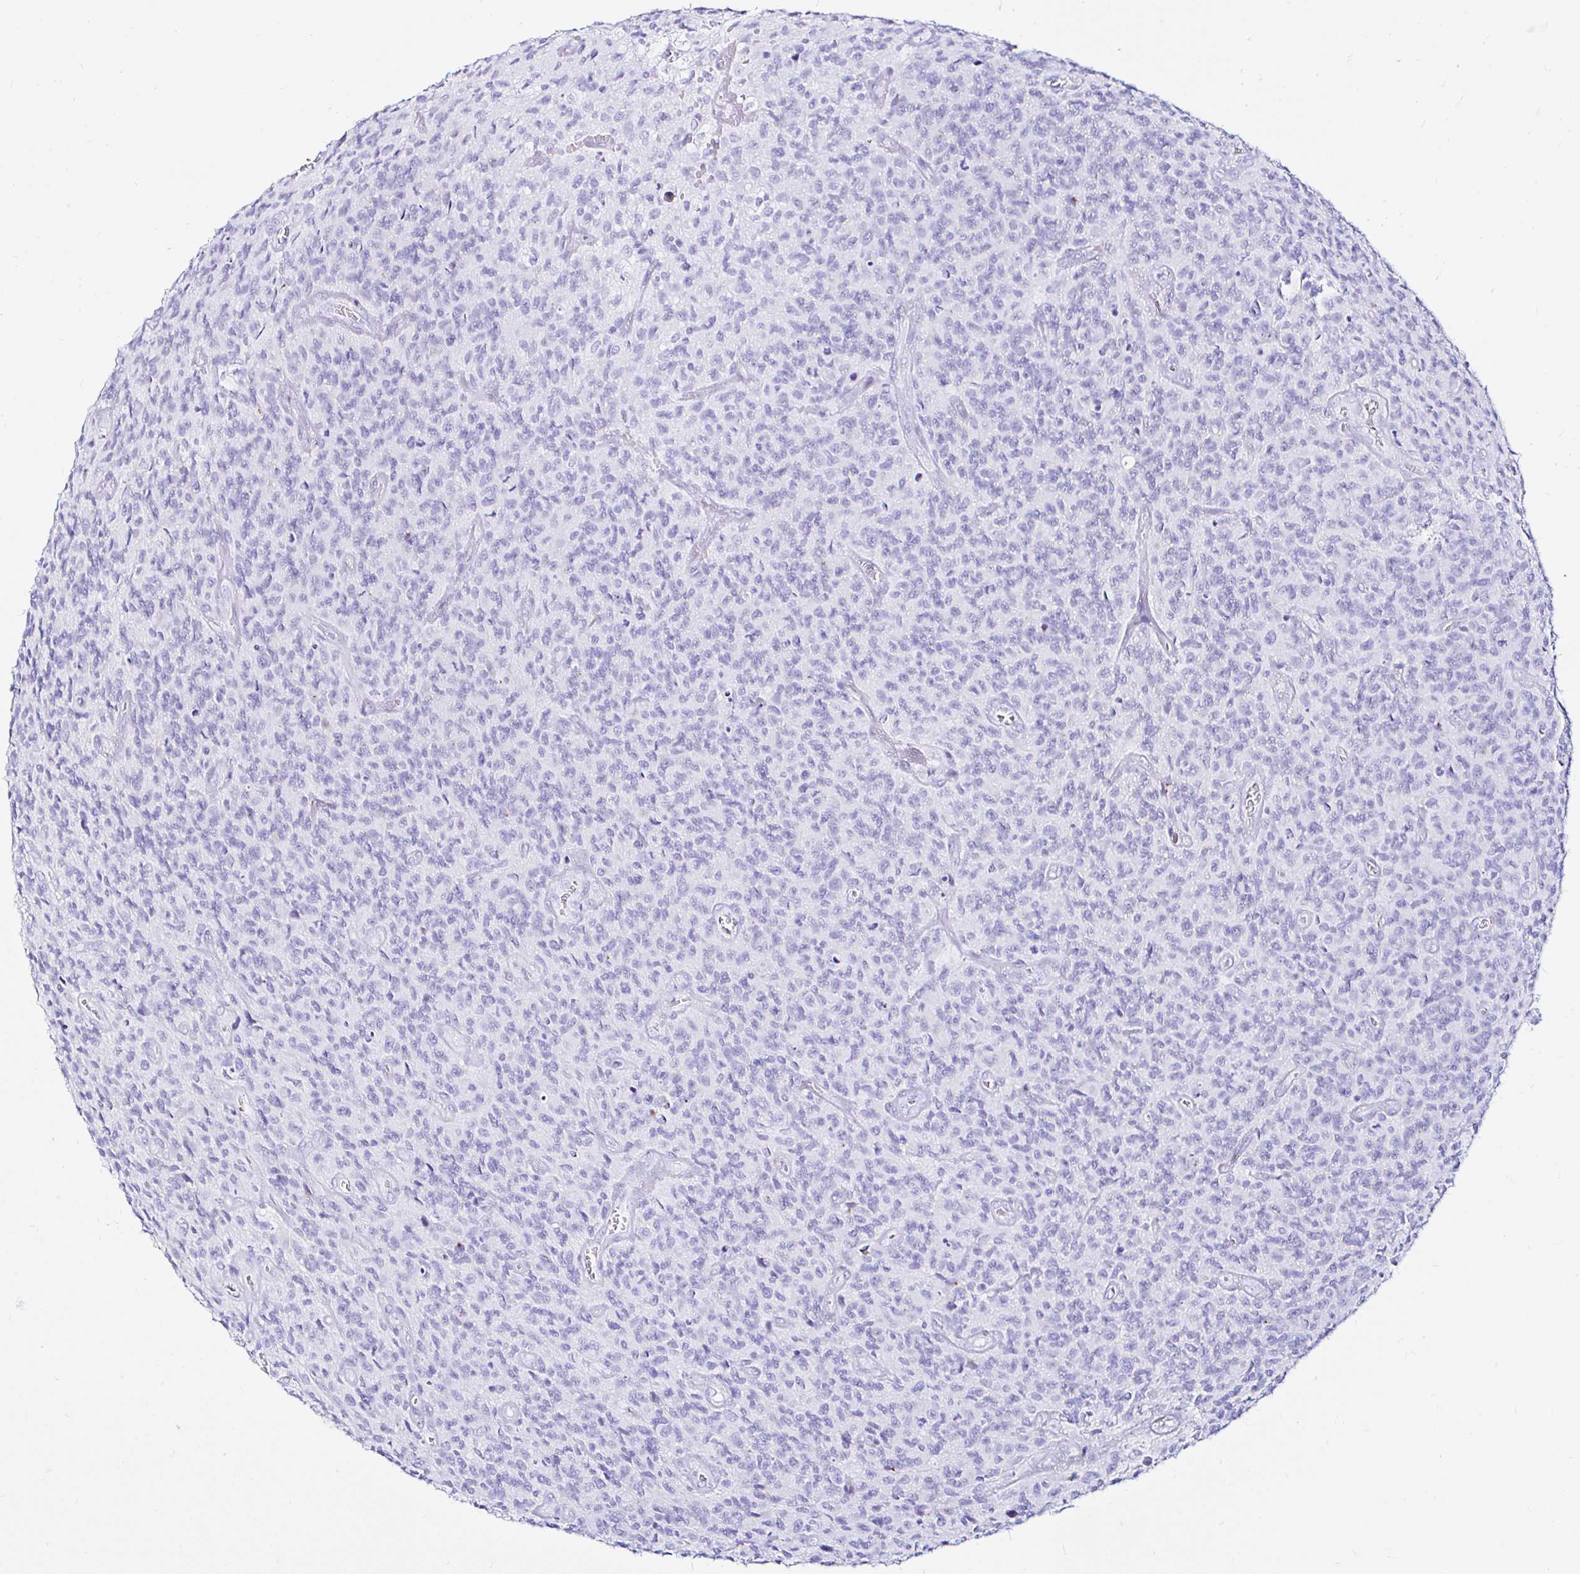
{"staining": {"intensity": "negative", "quantity": "none", "location": "none"}, "tissue": "glioma", "cell_type": "Tumor cells", "image_type": "cancer", "snomed": [{"axis": "morphology", "description": "Glioma, malignant, High grade"}, {"axis": "topography", "description": "Brain"}], "caption": "A photomicrograph of glioma stained for a protein exhibits no brown staining in tumor cells.", "gene": "ZNF432", "patient": {"sex": "male", "age": 76}}